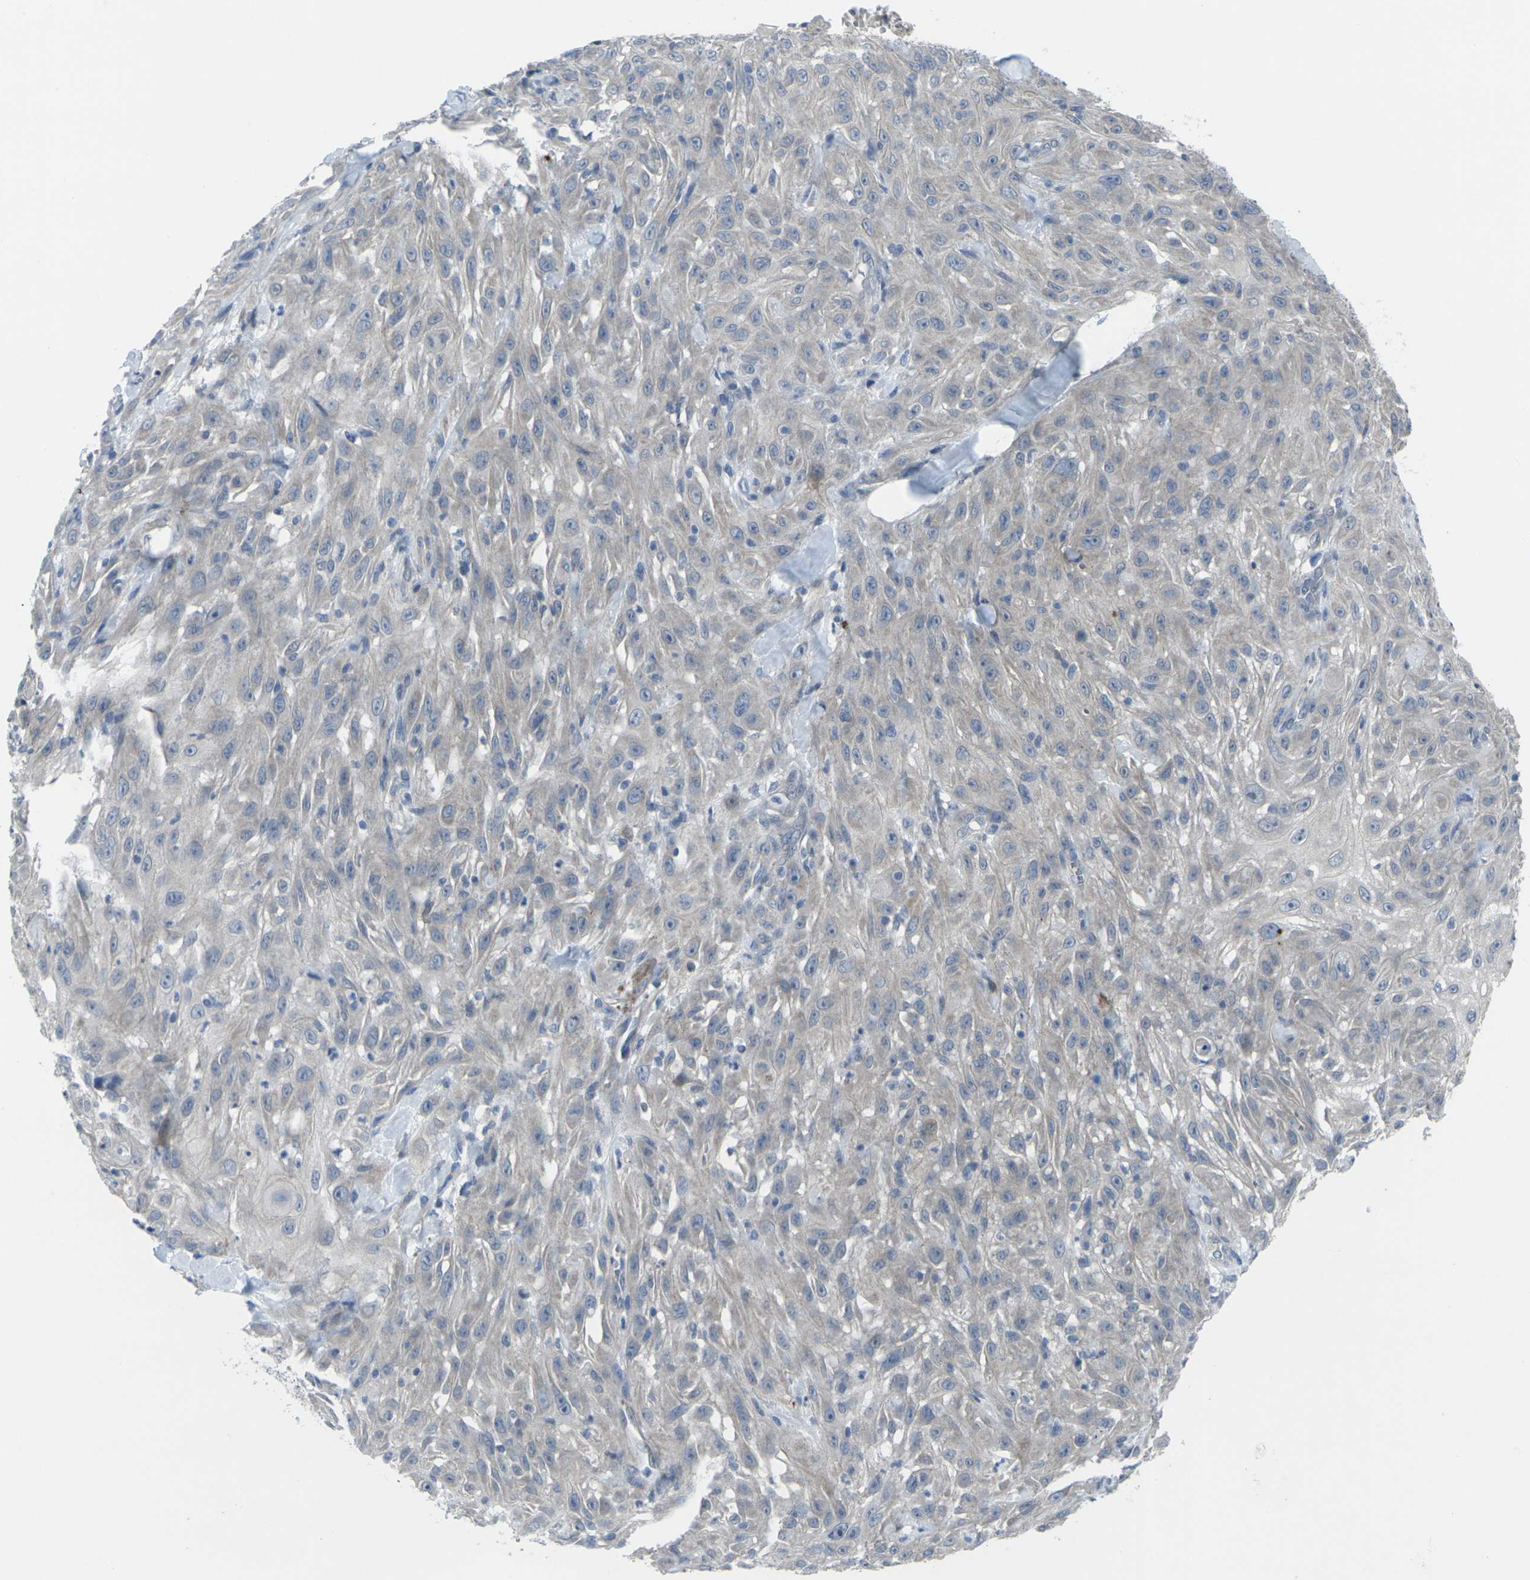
{"staining": {"intensity": "weak", "quantity": "25%-75%", "location": "cytoplasmic/membranous"}, "tissue": "skin cancer", "cell_type": "Tumor cells", "image_type": "cancer", "snomed": [{"axis": "morphology", "description": "Squamous cell carcinoma, NOS"}, {"axis": "topography", "description": "Skin"}], "caption": "IHC staining of skin cancer, which shows low levels of weak cytoplasmic/membranous positivity in about 25%-75% of tumor cells indicating weak cytoplasmic/membranous protein positivity. The staining was performed using DAB (brown) for protein detection and nuclei were counterstained in hematoxylin (blue).", "gene": "CCR10", "patient": {"sex": "male", "age": 75}}